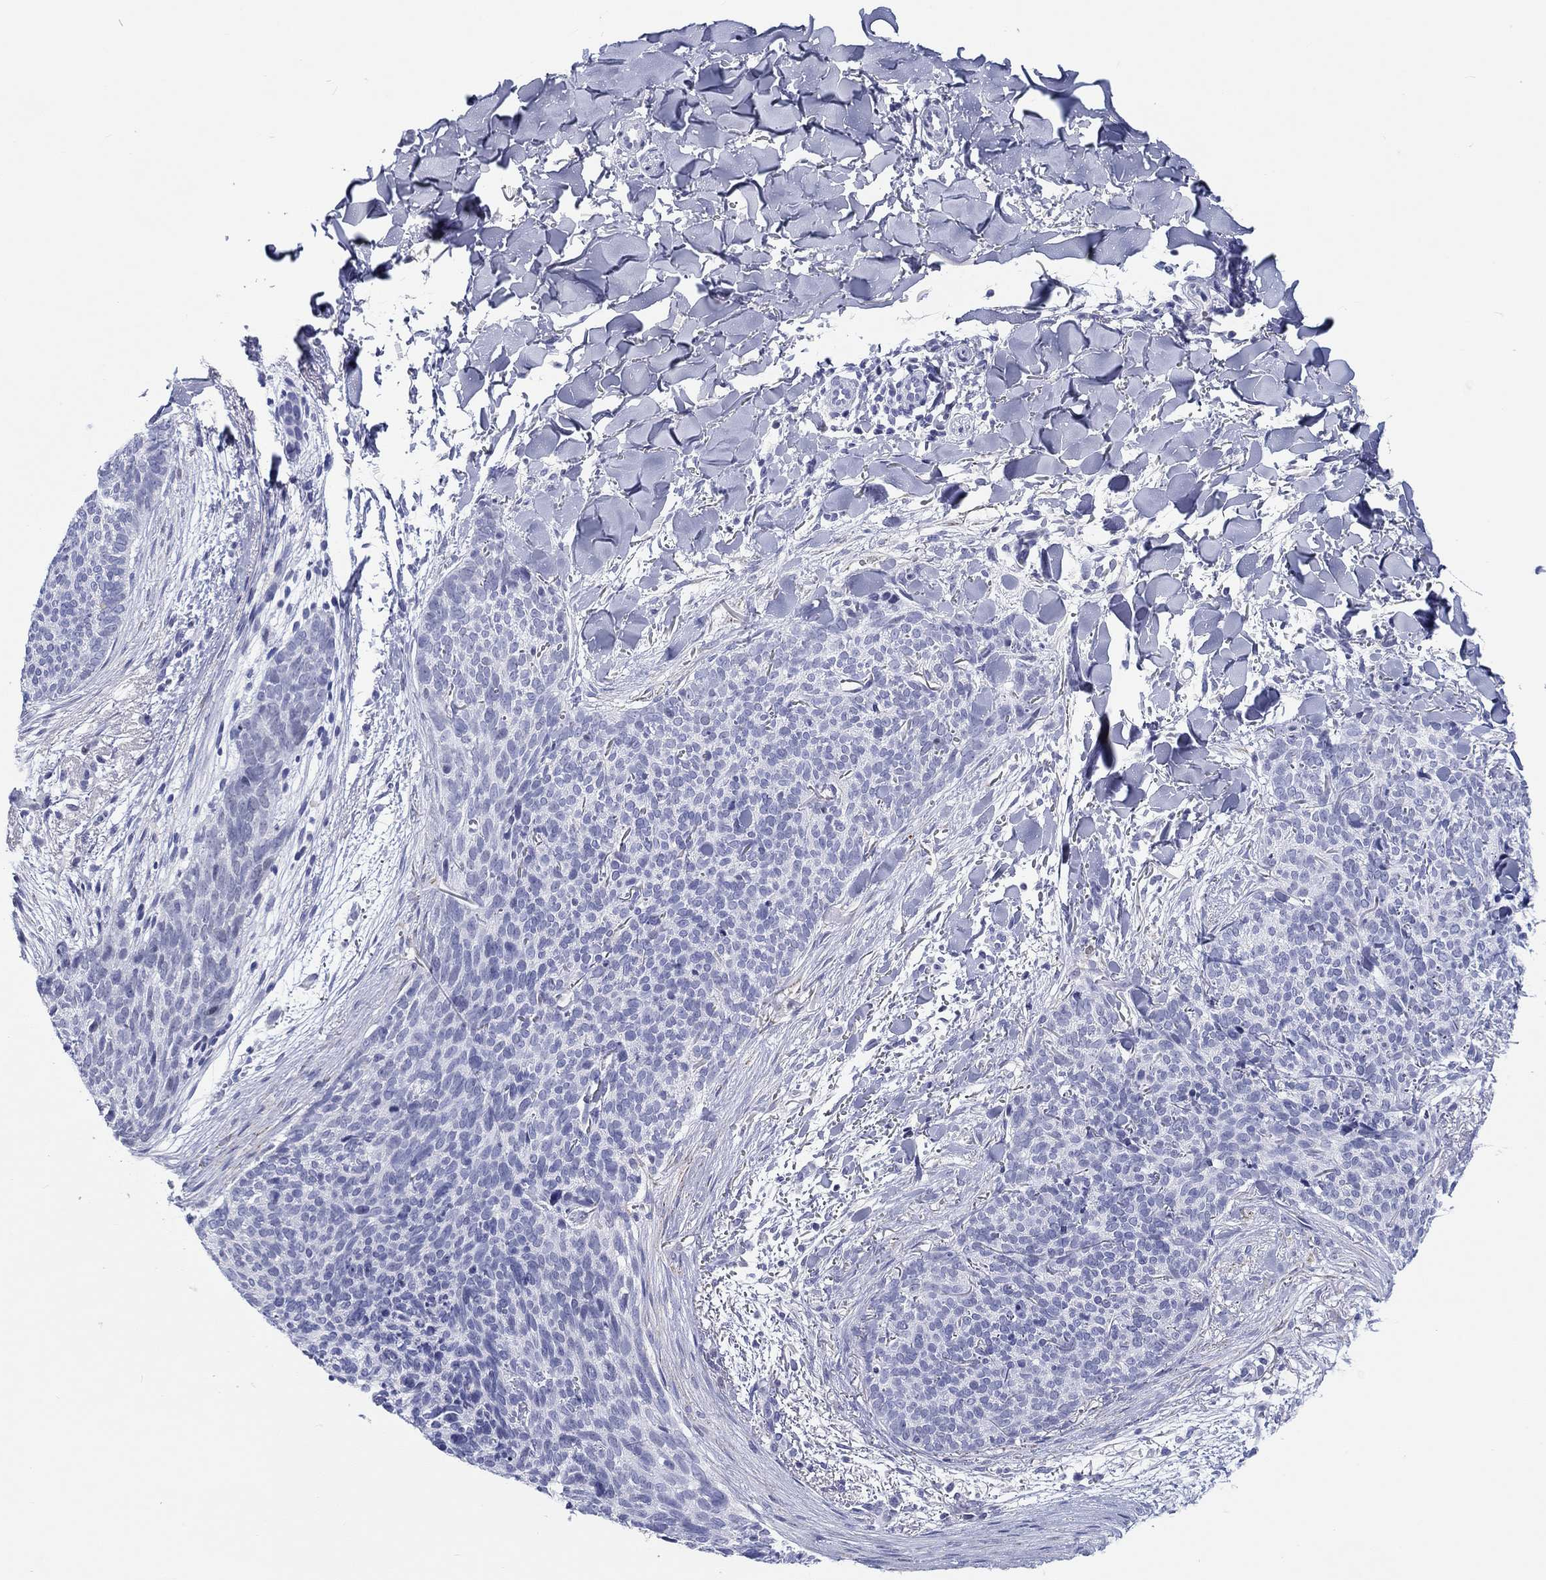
{"staining": {"intensity": "negative", "quantity": "none", "location": "none"}, "tissue": "skin cancer", "cell_type": "Tumor cells", "image_type": "cancer", "snomed": [{"axis": "morphology", "description": "Basal cell carcinoma"}, {"axis": "topography", "description": "Skin"}], "caption": "Basal cell carcinoma (skin) was stained to show a protein in brown. There is no significant staining in tumor cells.", "gene": "H1-1", "patient": {"sex": "male", "age": 64}}